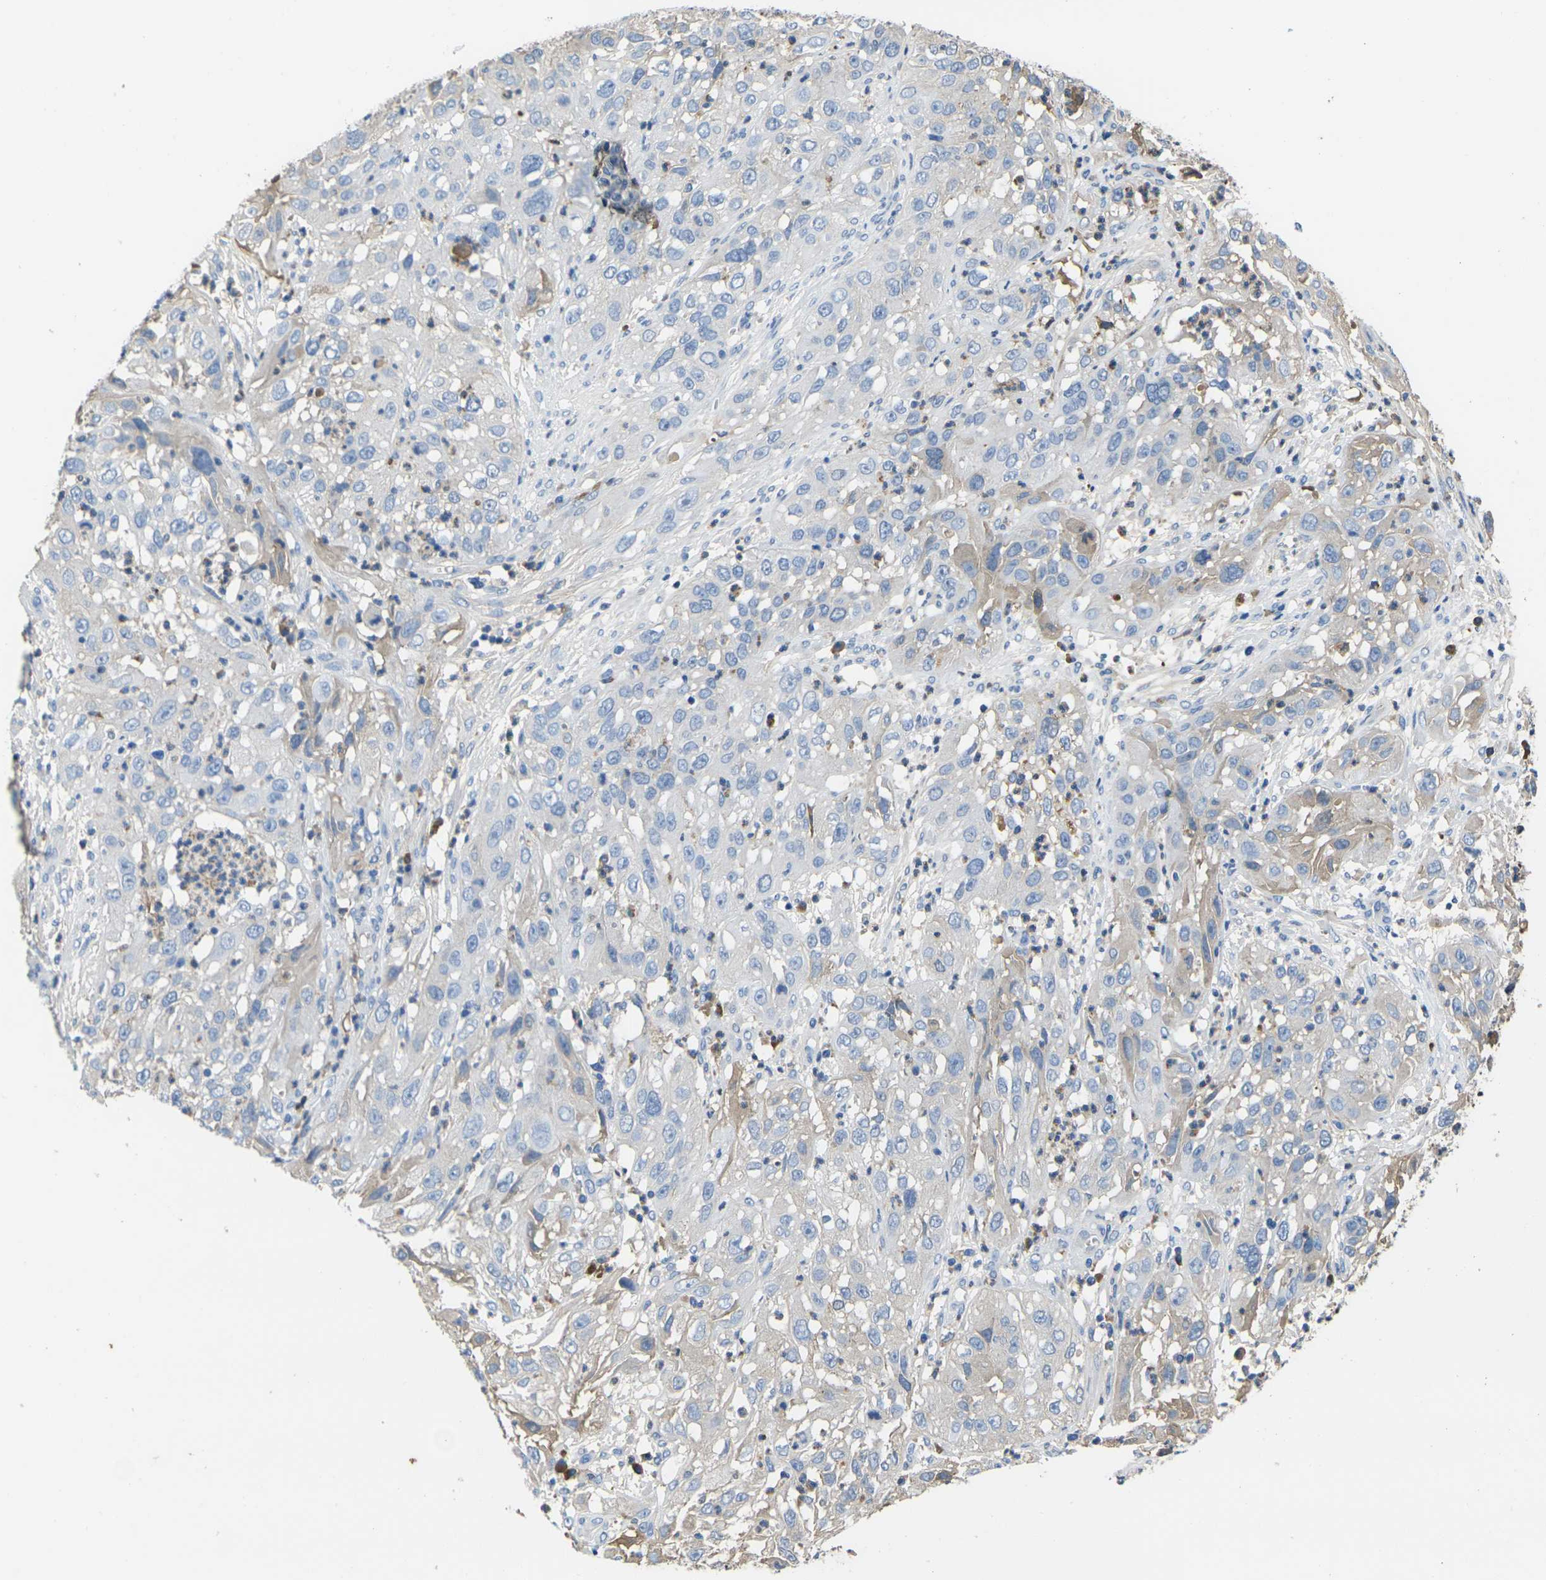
{"staining": {"intensity": "weak", "quantity": "<25%", "location": "cytoplasmic/membranous"}, "tissue": "cervical cancer", "cell_type": "Tumor cells", "image_type": "cancer", "snomed": [{"axis": "morphology", "description": "Squamous cell carcinoma, NOS"}, {"axis": "topography", "description": "Cervix"}], "caption": "DAB (3,3'-diaminobenzidine) immunohistochemical staining of cervical cancer reveals no significant positivity in tumor cells.", "gene": "GREM2", "patient": {"sex": "female", "age": 32}}